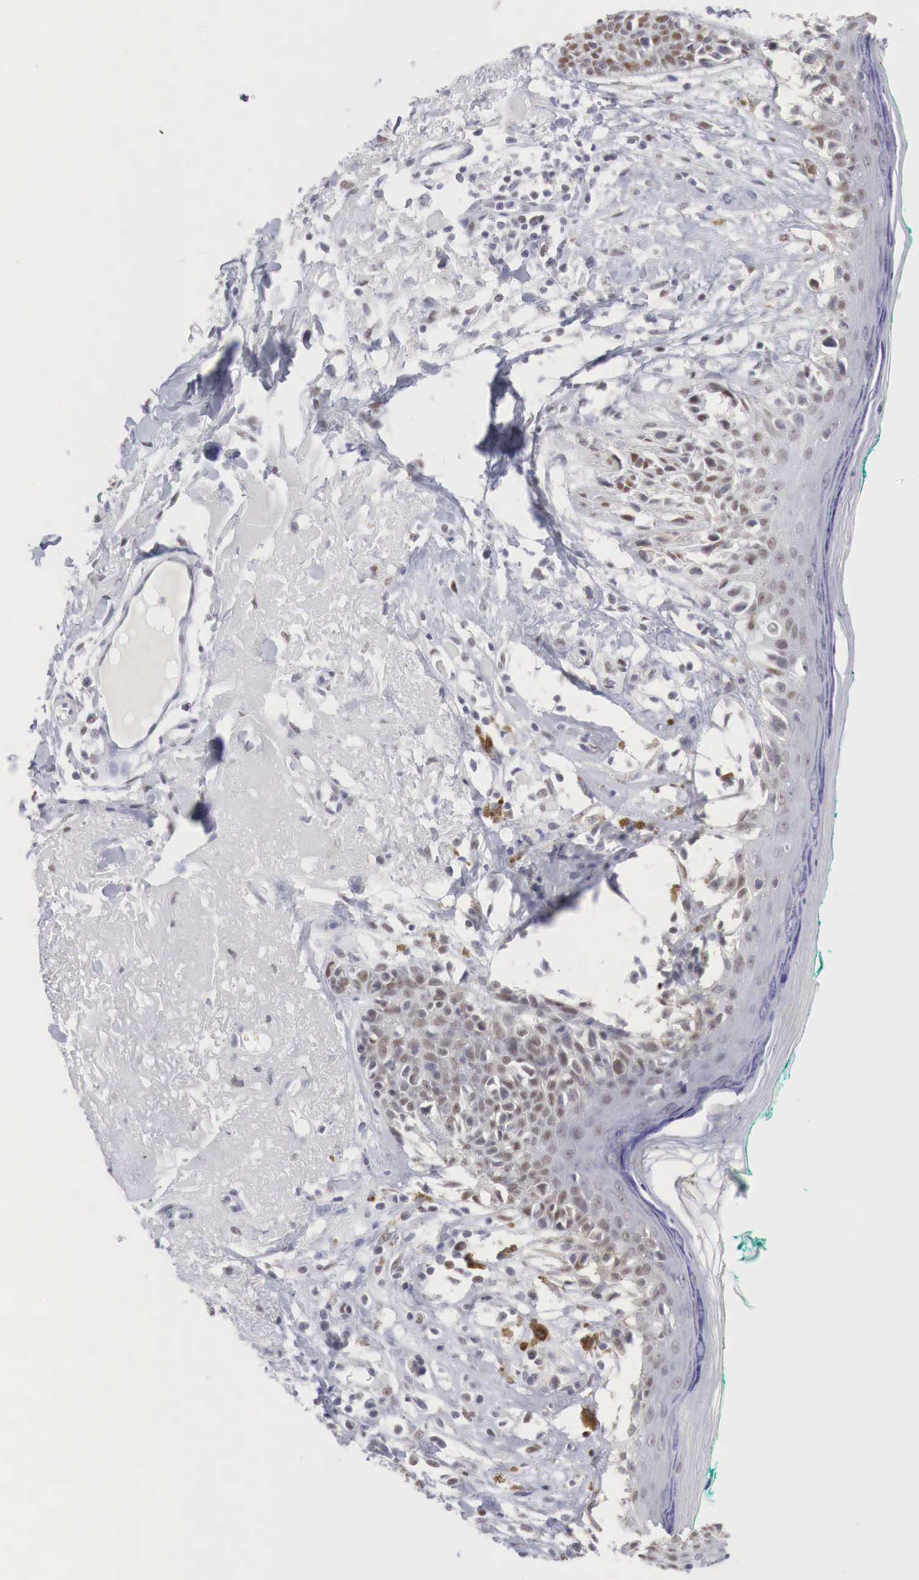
{"staining": {"intensity": "moderate", "quantity": "25%-75%", "location": "nuclear"}, "tissue": "melanoma", "cell_type": "Tumor cells", "image_type": "cancer", "snomed": [{"axis": "morphology", "description": "Malignant melanoma, NOS"}, {"axis": "topography", "description": "Skin"}], "caption": "This is a histology image of immunohistochemistry staining of melanoma, which shows moderate positivity in the nuclear of tumor cells.", "gene": "FOXP2", "patient": {"sex": "male", "age": 80}}